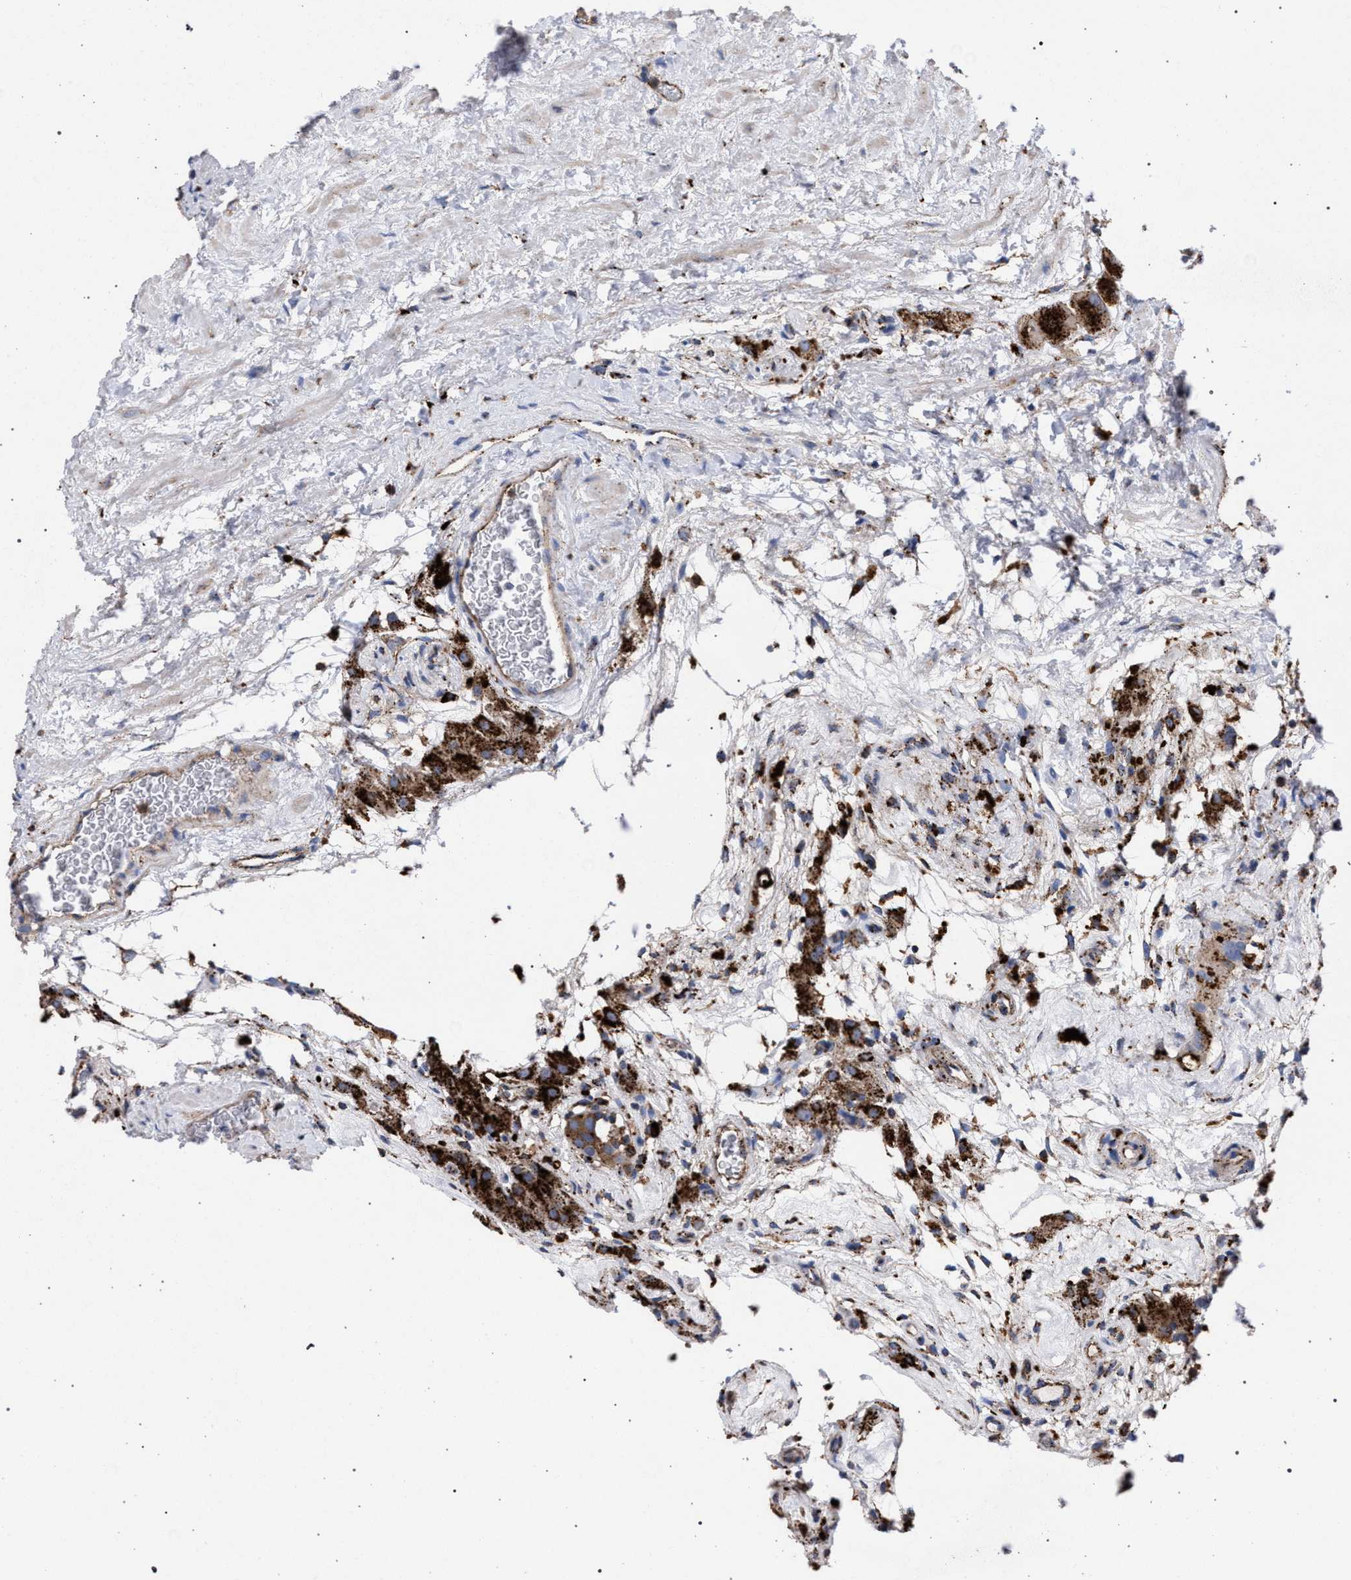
{"staining": {"intensity": "strong", "quantity": ">75%", "location": "cytoplasmic/membranous"}, "tissue": "testis cancer", "cell_type": "Tumor cells", "image_type": "cancer", "snomed": [{"axis": "morphology", "description": "Seminoma, NOS"}, {"axis": "topography", "description": "Testis"}], "caption": "Human seminoma (testis) stained with a protein marker demonstrates strong staining in tumor cells.", "gene": "PPT1", "patient": {"sex": "male", "age": 71}}